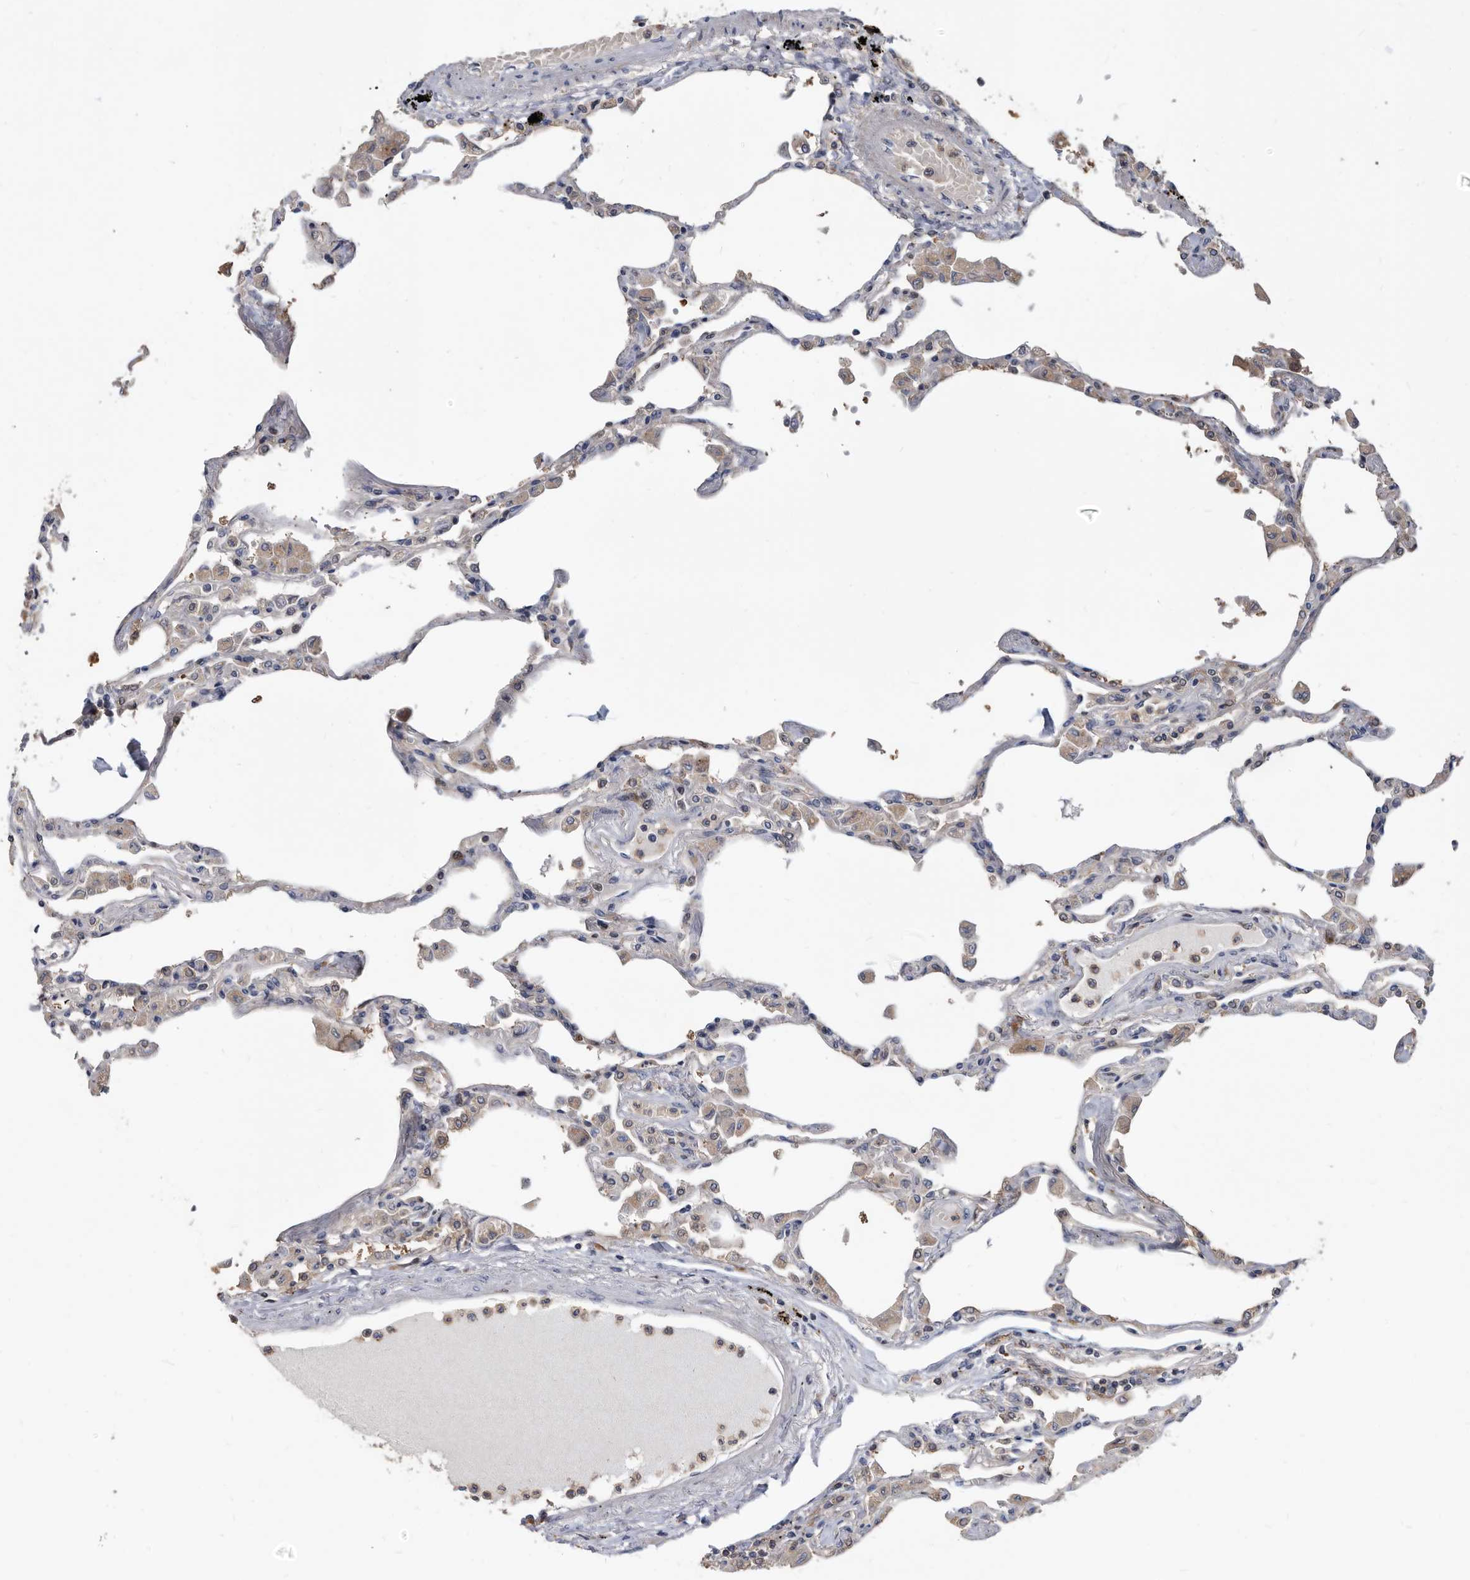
{"staining": {"intensity": "negative", "quantity": "none", "location": "none"}, "tissue": "lung", "cell_type": "Alveolar cells", "image_type": "normal", "snomed": [{"axis": "morphology", "description": "Normal tissue, NOS"}, {"axis": "topography", "description": "Bronchus"}, {"axis": "topography", "description": "Lung"}], "caption": "This is a micrograph of IHC staining of benign lung, which shows no staining in alveolar cells. The staining is performed using DAB brown chromogen with nuclei counter-stained in using hematoxylin.", "gene": "APEH", "patient": {"sex": "female", "age": 49}}